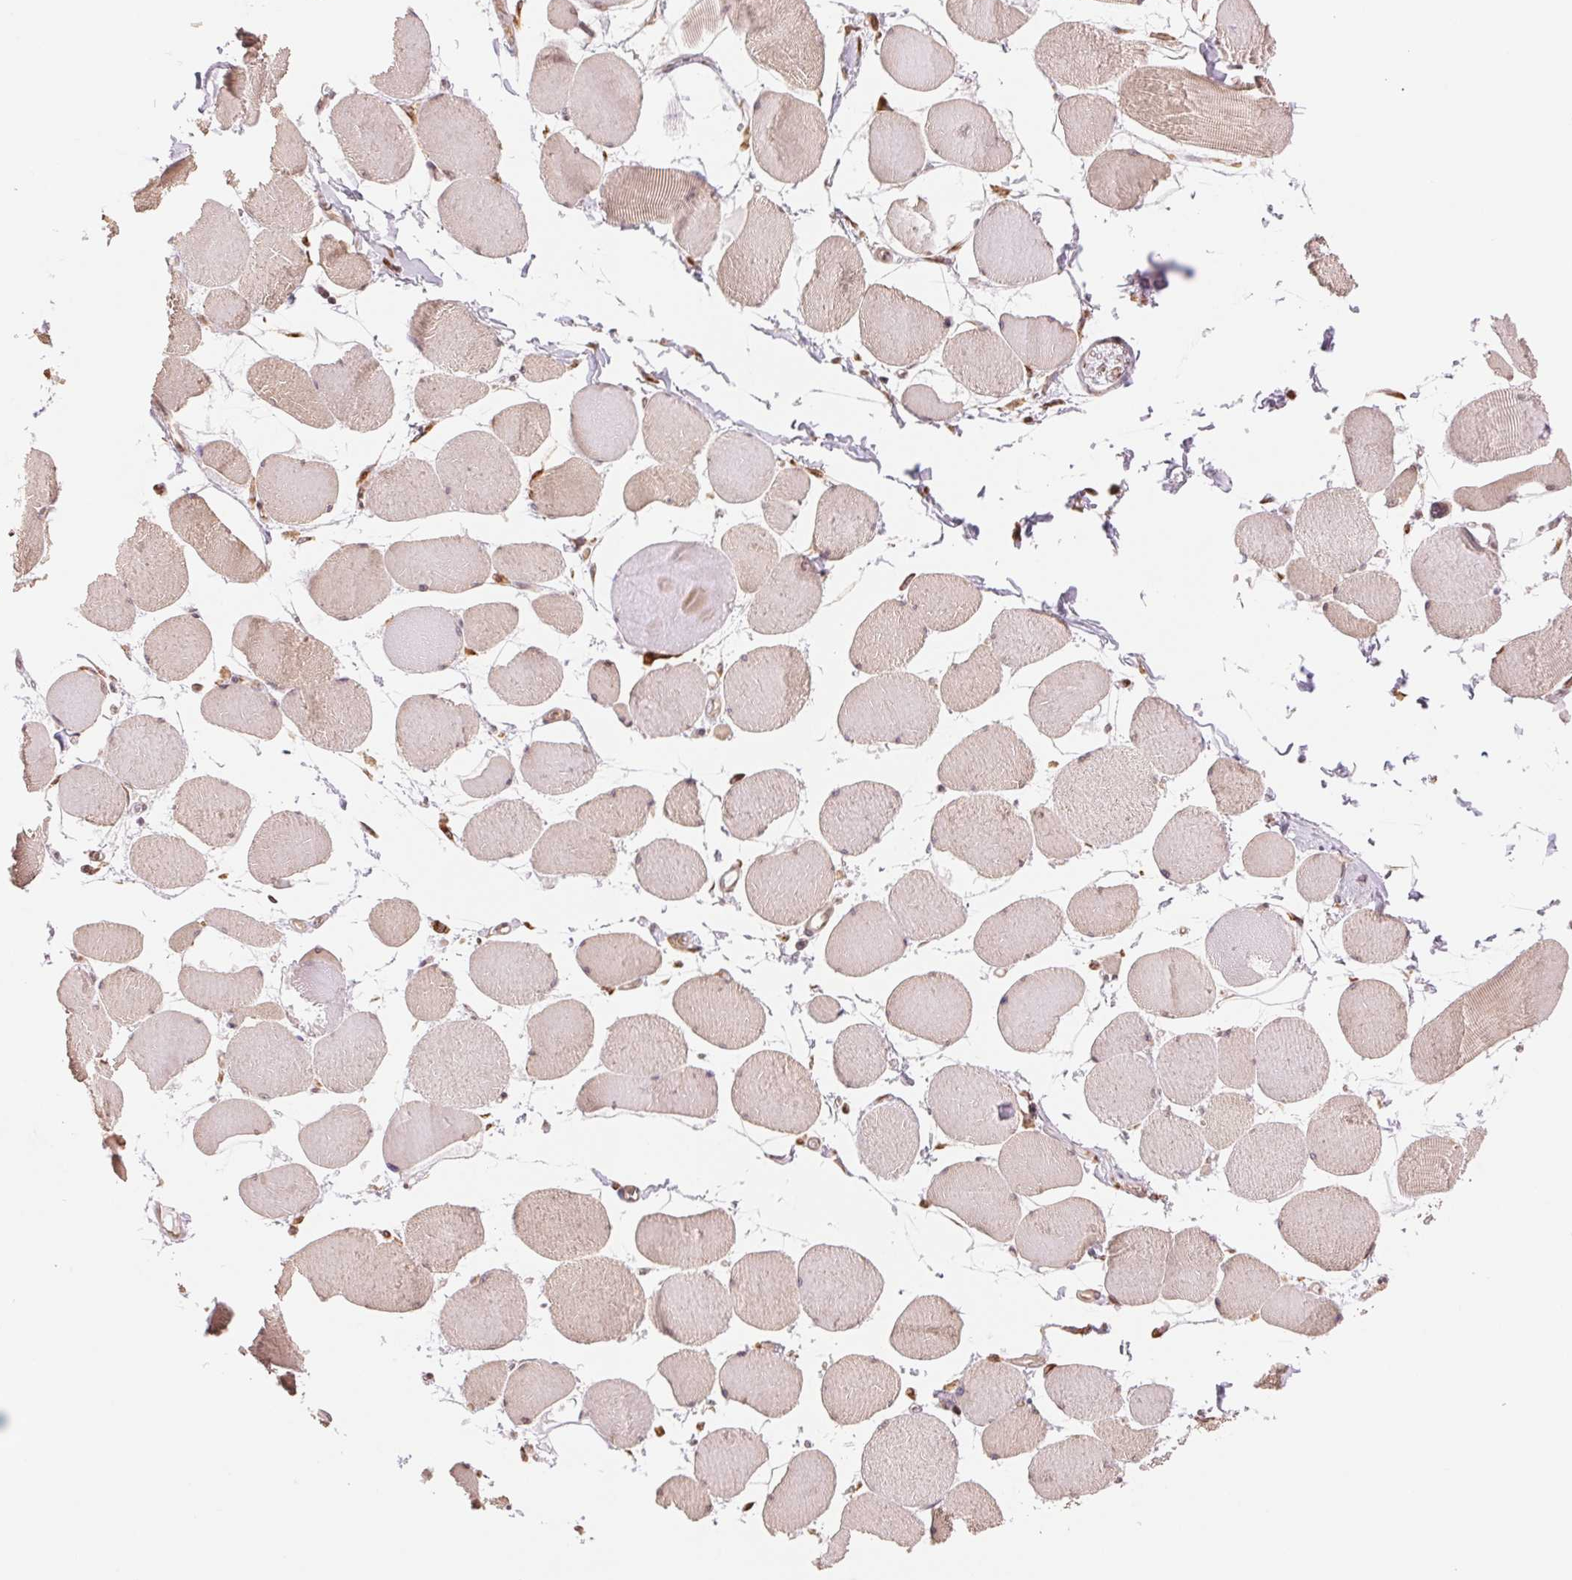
{"staining": {"intensity": "weak", "quantity": "25%-75%", "location": "cytoplasmic/membranous"}, "tissue": "skeletal muscle", "cell_type": "Myocytes", "image_type": "normal", "snomed": [{"axis": "morphology", "description": "Normal tissue, NOS"}, {"axis": "topography", "description": "Skeletal muscle"}], "caption": "This is a photomicrograph of immunohistochemistry (IHC) staining of normal skeletal muscle, which shows weak expression in the cytoplasmic/membranous of myocytes.", "gene": "RPN1", "patient": {"sex": "female", "age": 75}}